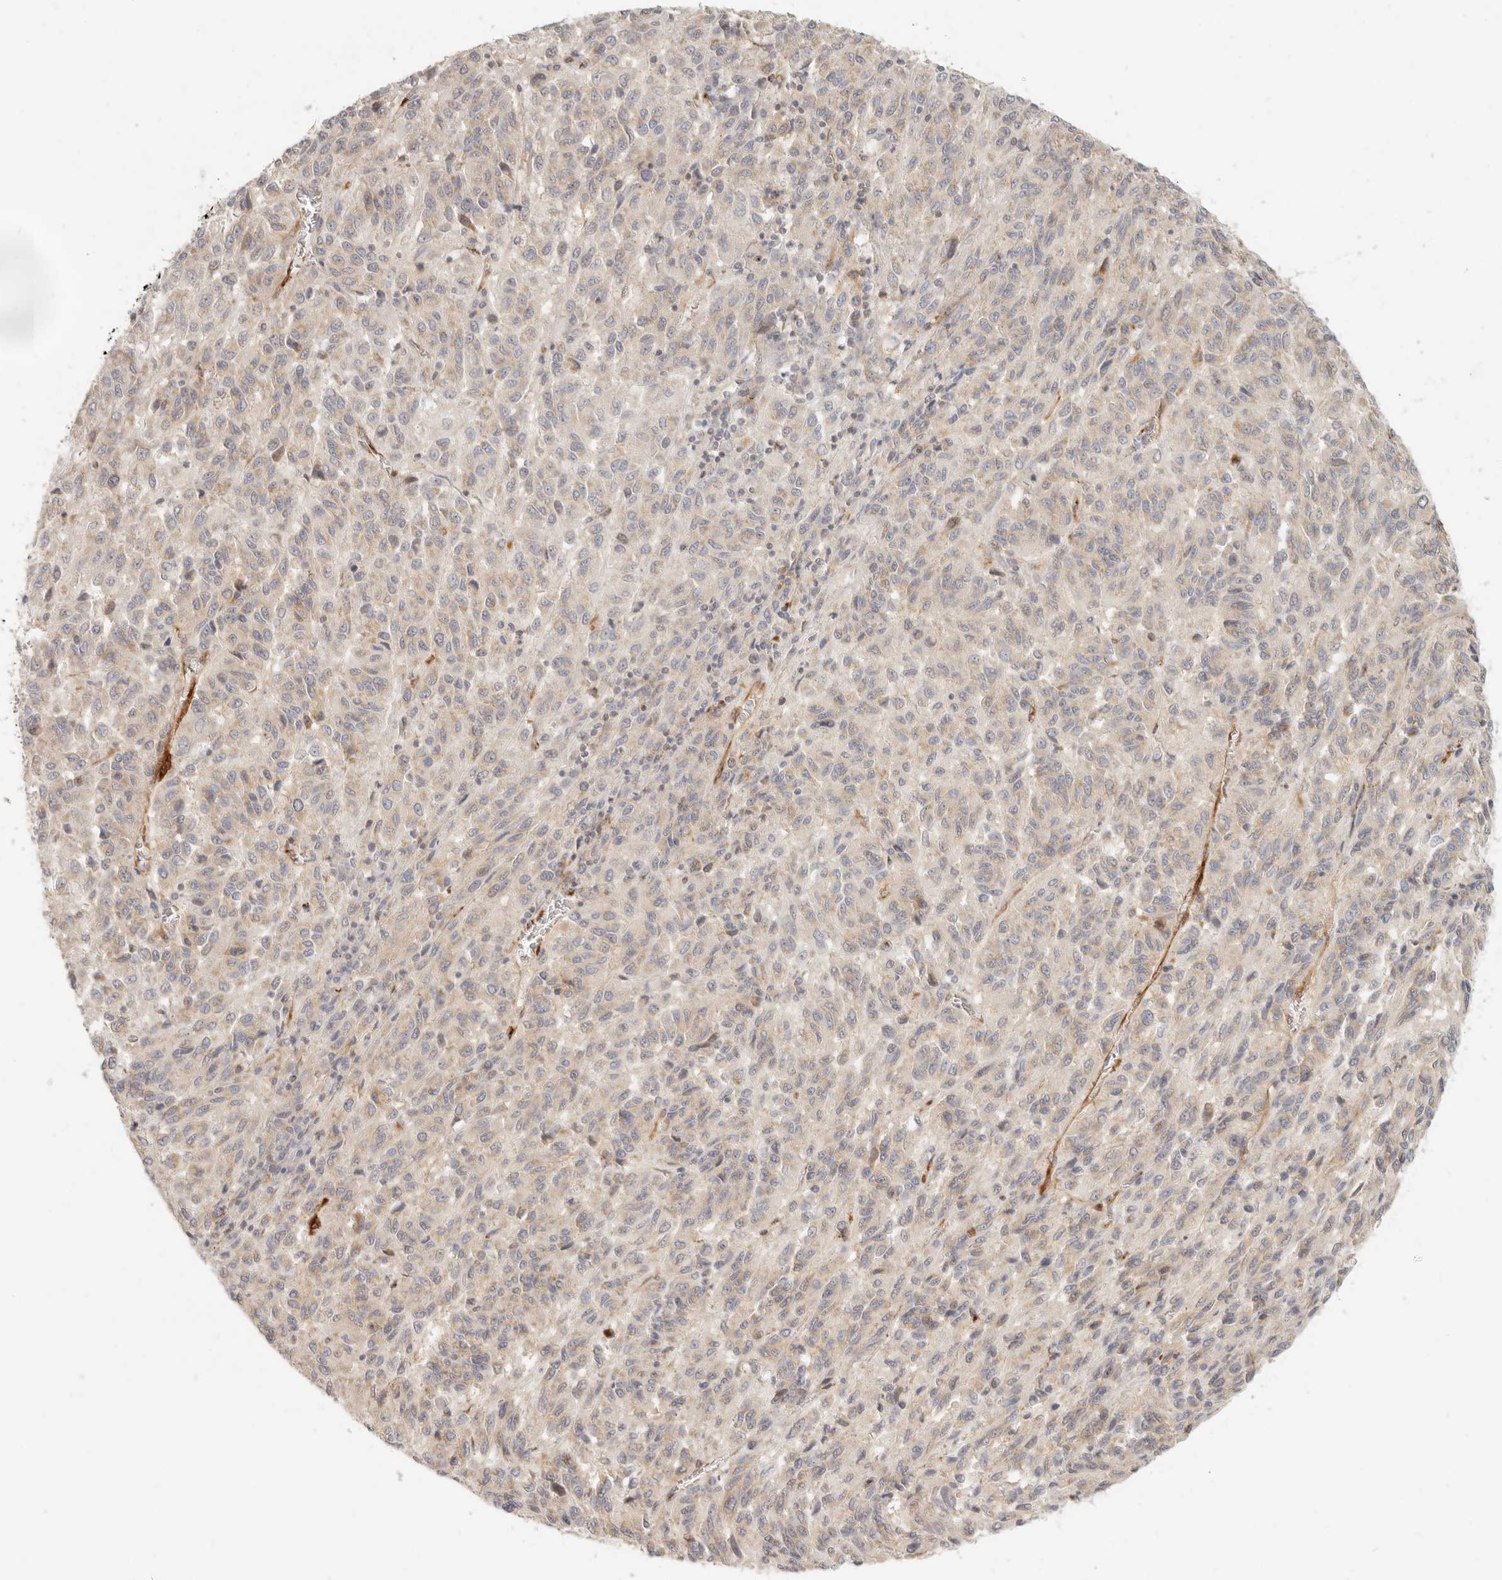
{"staining": {"intensity": "weak", "quantity": "<25%", "location": "cytoplasmic/membranous"}, "tissue": "melanoma", "cell_type": "Tumor cells", "image_type": "cancer", "snomed": [{"axis": "morphology", "description": "Malignant melanoma, Metastatic site"}, {"axis": "topography", "description": "Lung"}], "caption": "This is a micrograph of IHC staining of melanoma, which shows no positivity in tumor cells.", "gene": "SASS6", "patient": {"sex": "male", "age": 64}}